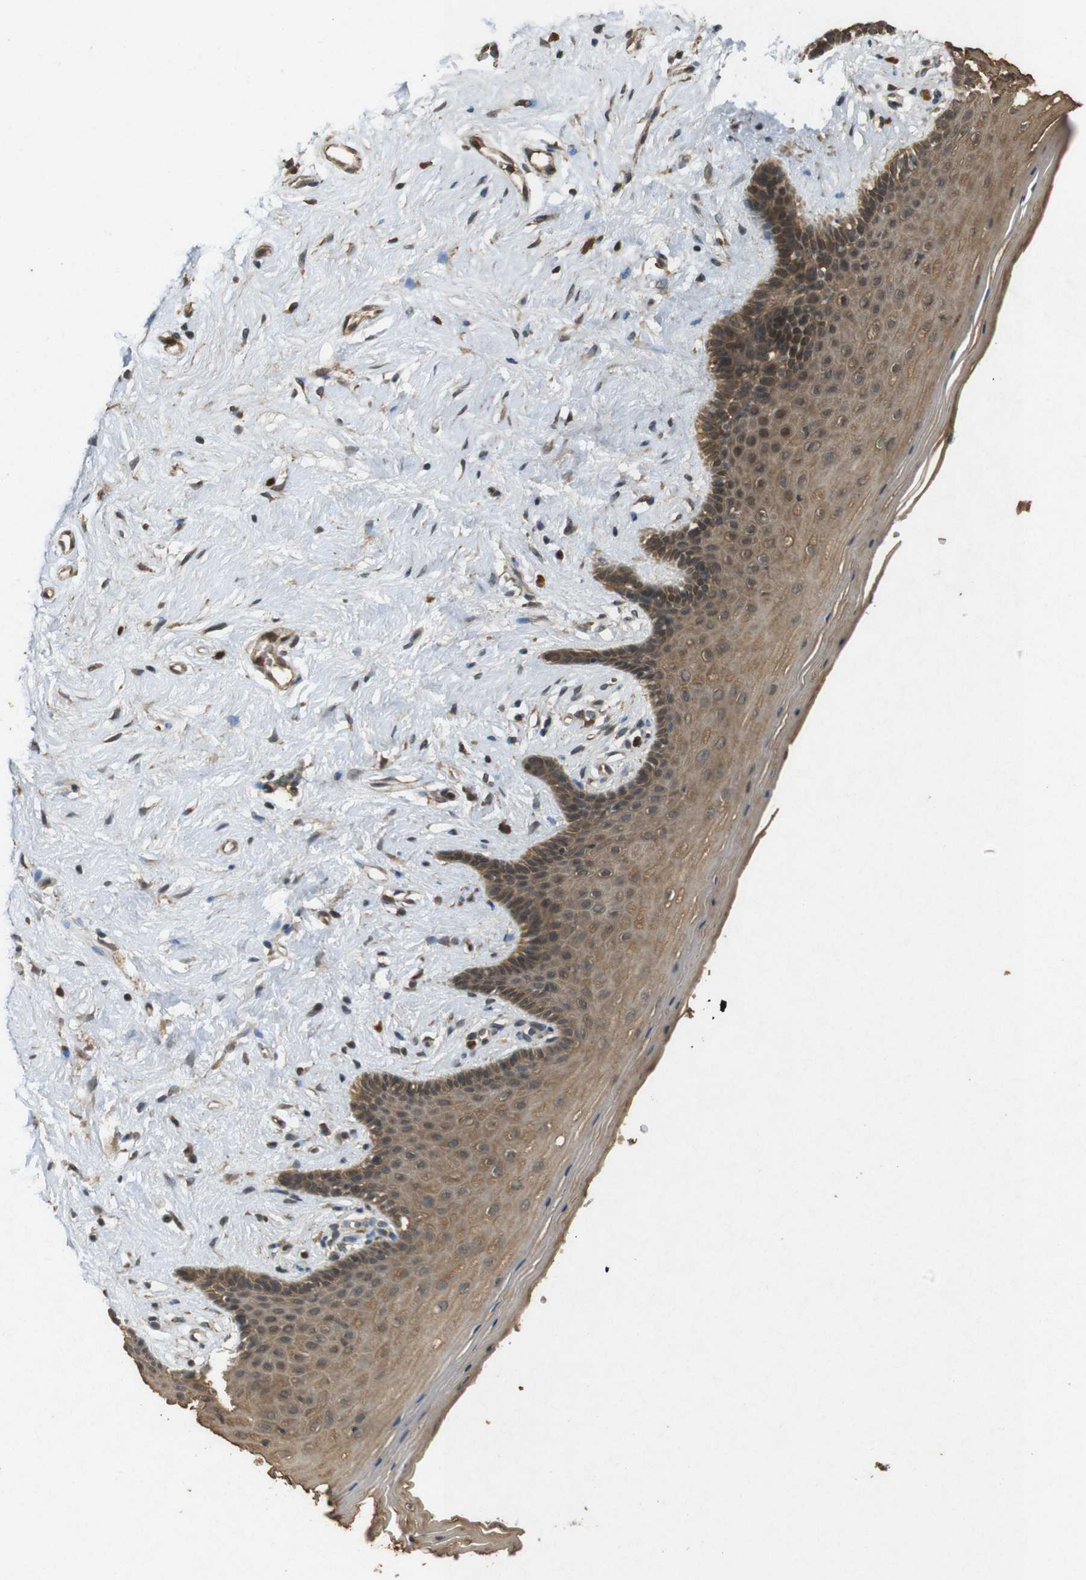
{"staining": {"intensity": "moderate", "quantity": ">75%", "location": "cytoplasmic/membranous"}, "tissue": "vagina", "cell_type": "Squamous epithelial cells", "image_type": "normal", "snomed": [{"axis": "morphology", "description": "Normal tissue, NOS"}, {"axis": "topography", "description": "Vagina"}], "caption": "Vagina stained with DAB IHC displays medium levels of moderate cytoplasmic/membranous expression in about >75% of squamous epithelial cells. The staining was performed using DAB to visualize the protein expression in brown, while the nuclei were stained in blue with hematoxylin (Magnification: 20x).", "gene": "TAP1", "patient": {"sex": "female", "age": 44}}